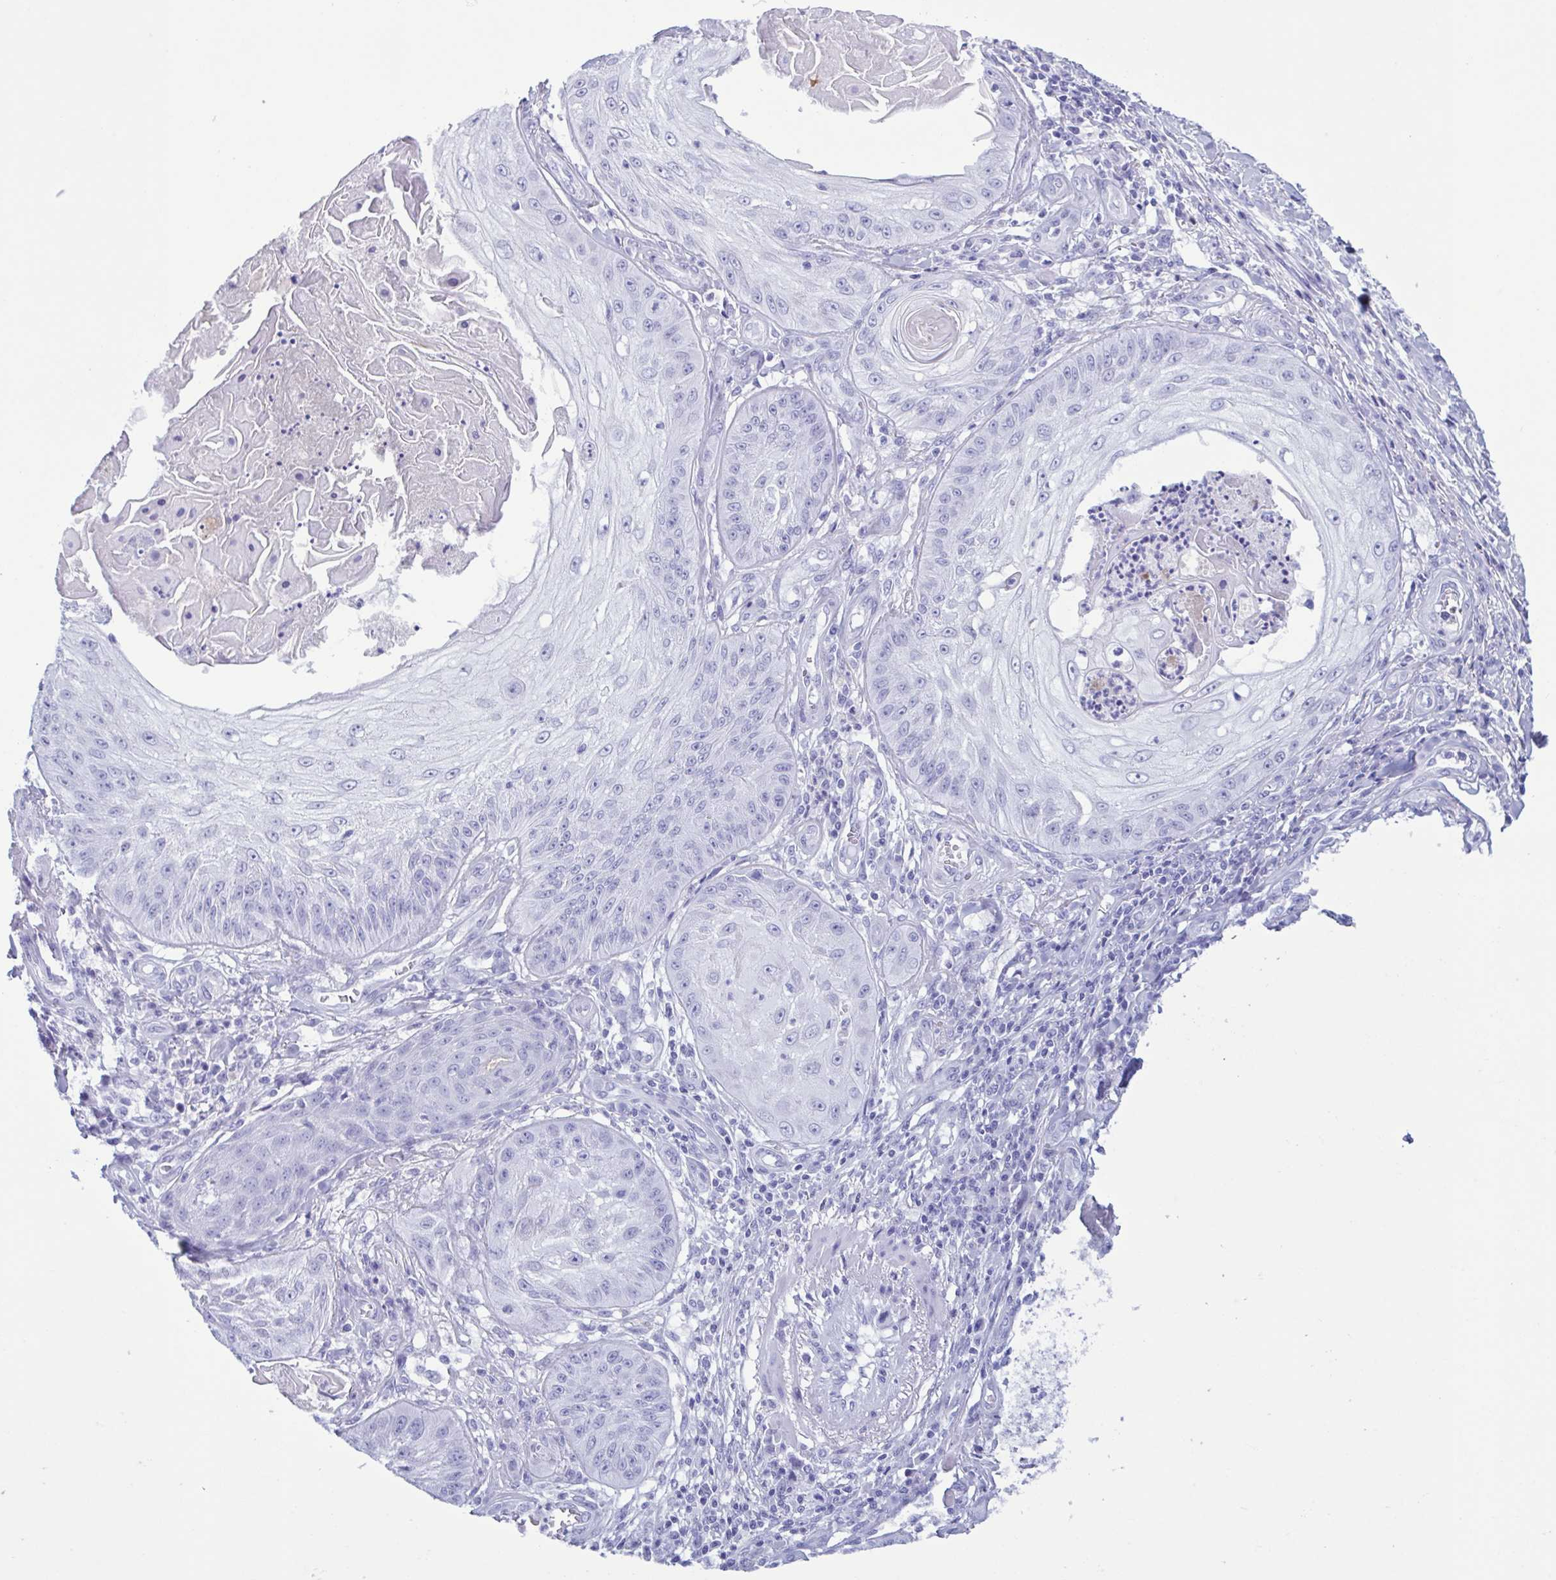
{"staining": {"intensity": "negative", "quantity": "none", "location": "none"}, "tissue": "skin cancer", "cell_type": "Tumor cells", "image_type": "cancer", "snomed": [{"axis": "morphology", "description": "Squamous cell carcinoma, NOS"}, {"axis": "topography", "description": "Skin"}], "caption": "This image is of squamous cell carcinoma (skin) stained with IHC to label a protein in brown with the nuclei are counter-stained blue. There is no staining in tumor cells.", "gene": "LTF", "patient": {"sex": "male", "age": 70}}